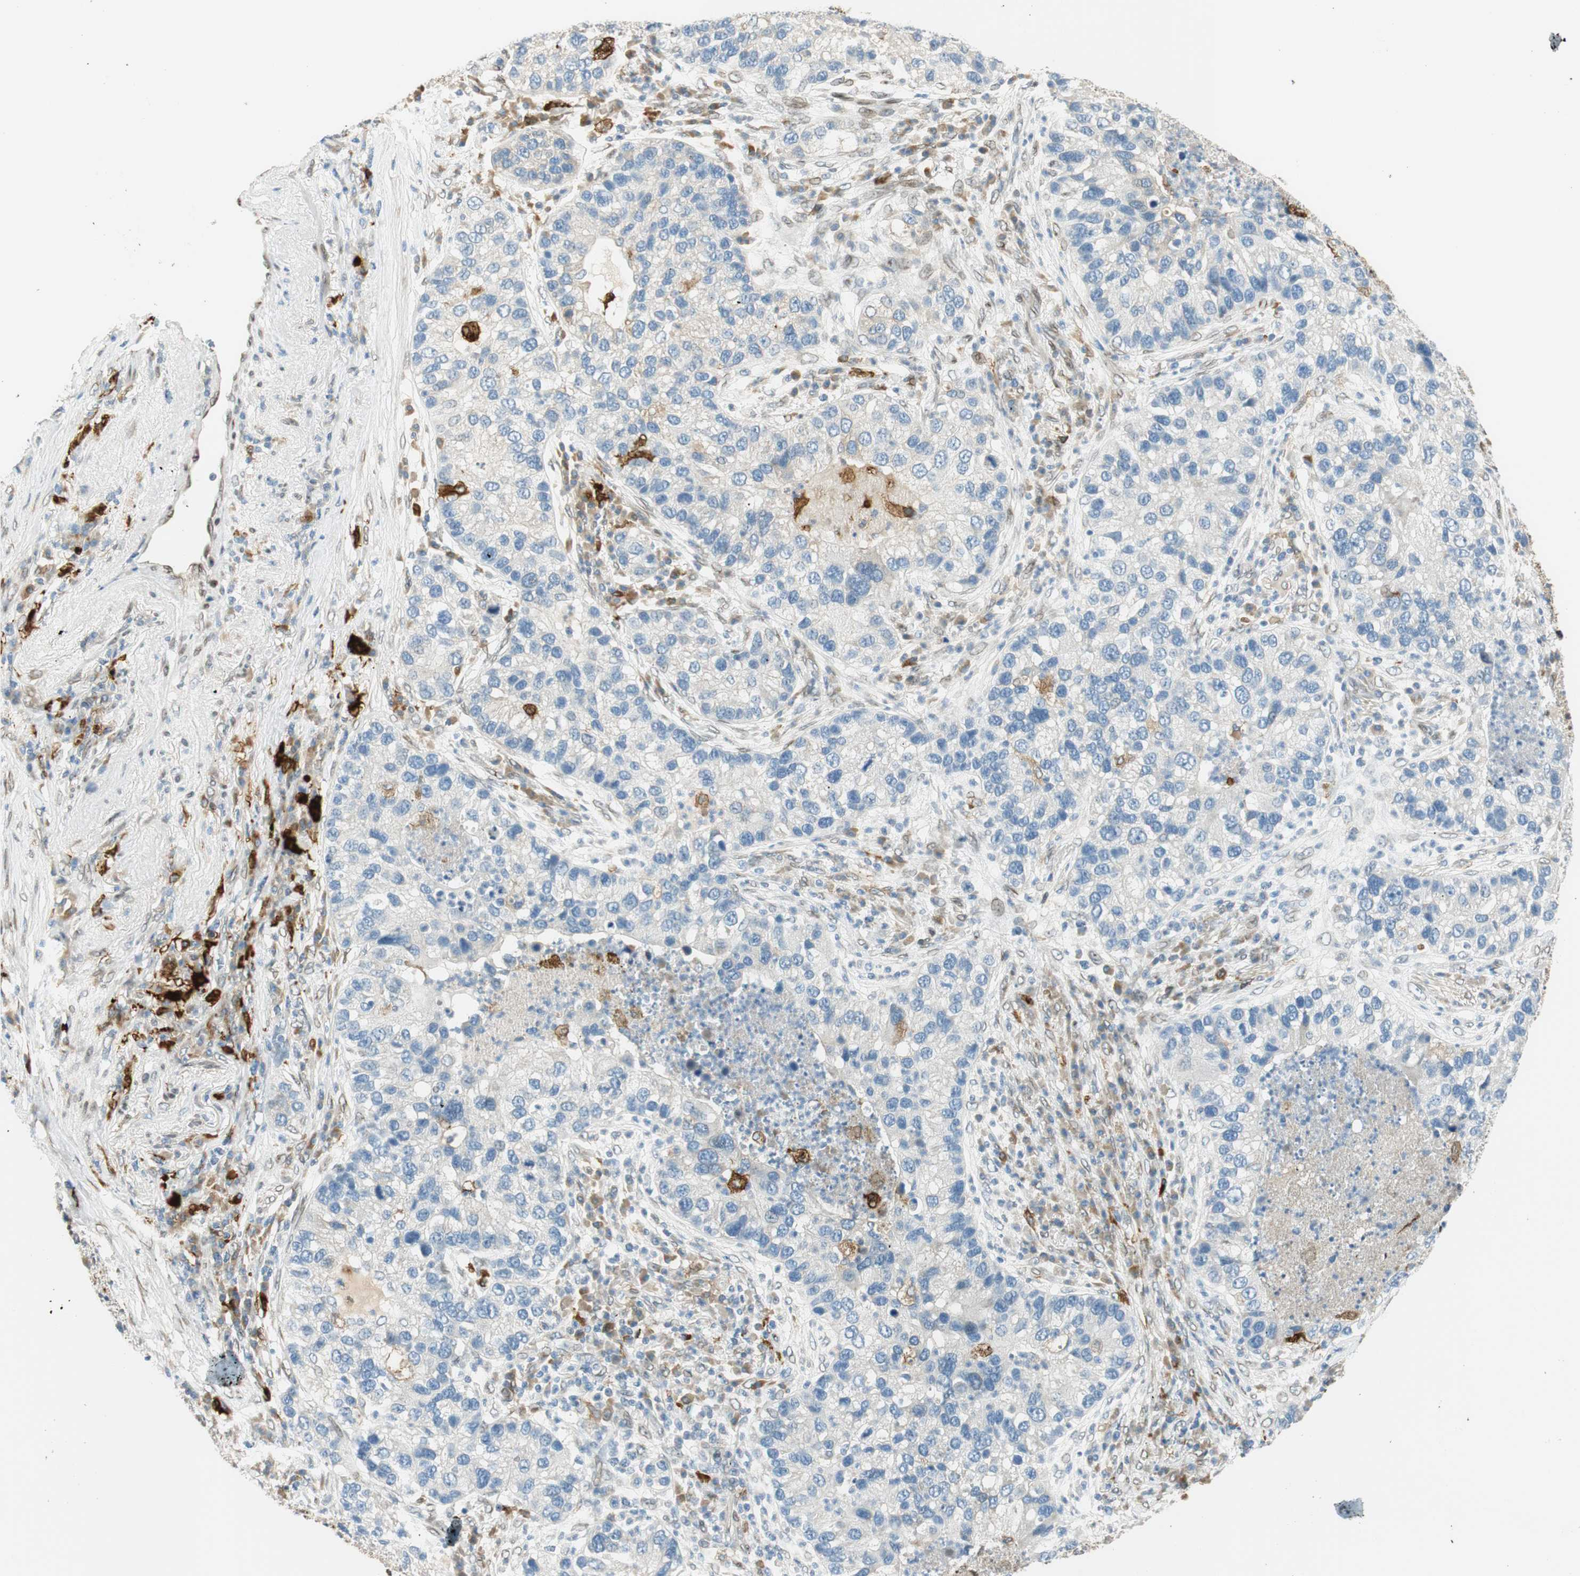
{"staining": {"intensity": "negative", "quantity": "none", "location": "none"}, "tissue": "lung cancer", "cell_type": "Tumor cells", "image_type": "cancer", "snomed": [{"axis": "morphology", "description": "Normal tissue, NOS"}, {"axis": "morphology", "description": "Adenocarcinoma, NOS"}, {"axis": "topography", "description": "Bronchus"}, {"axis": "topography", "description": "Lung"}], "caption": "Tumor cells show no significant protein staining in lung cancer.", "gene": "TMEM260", "patient": {"sex": "male", "age": 54}}